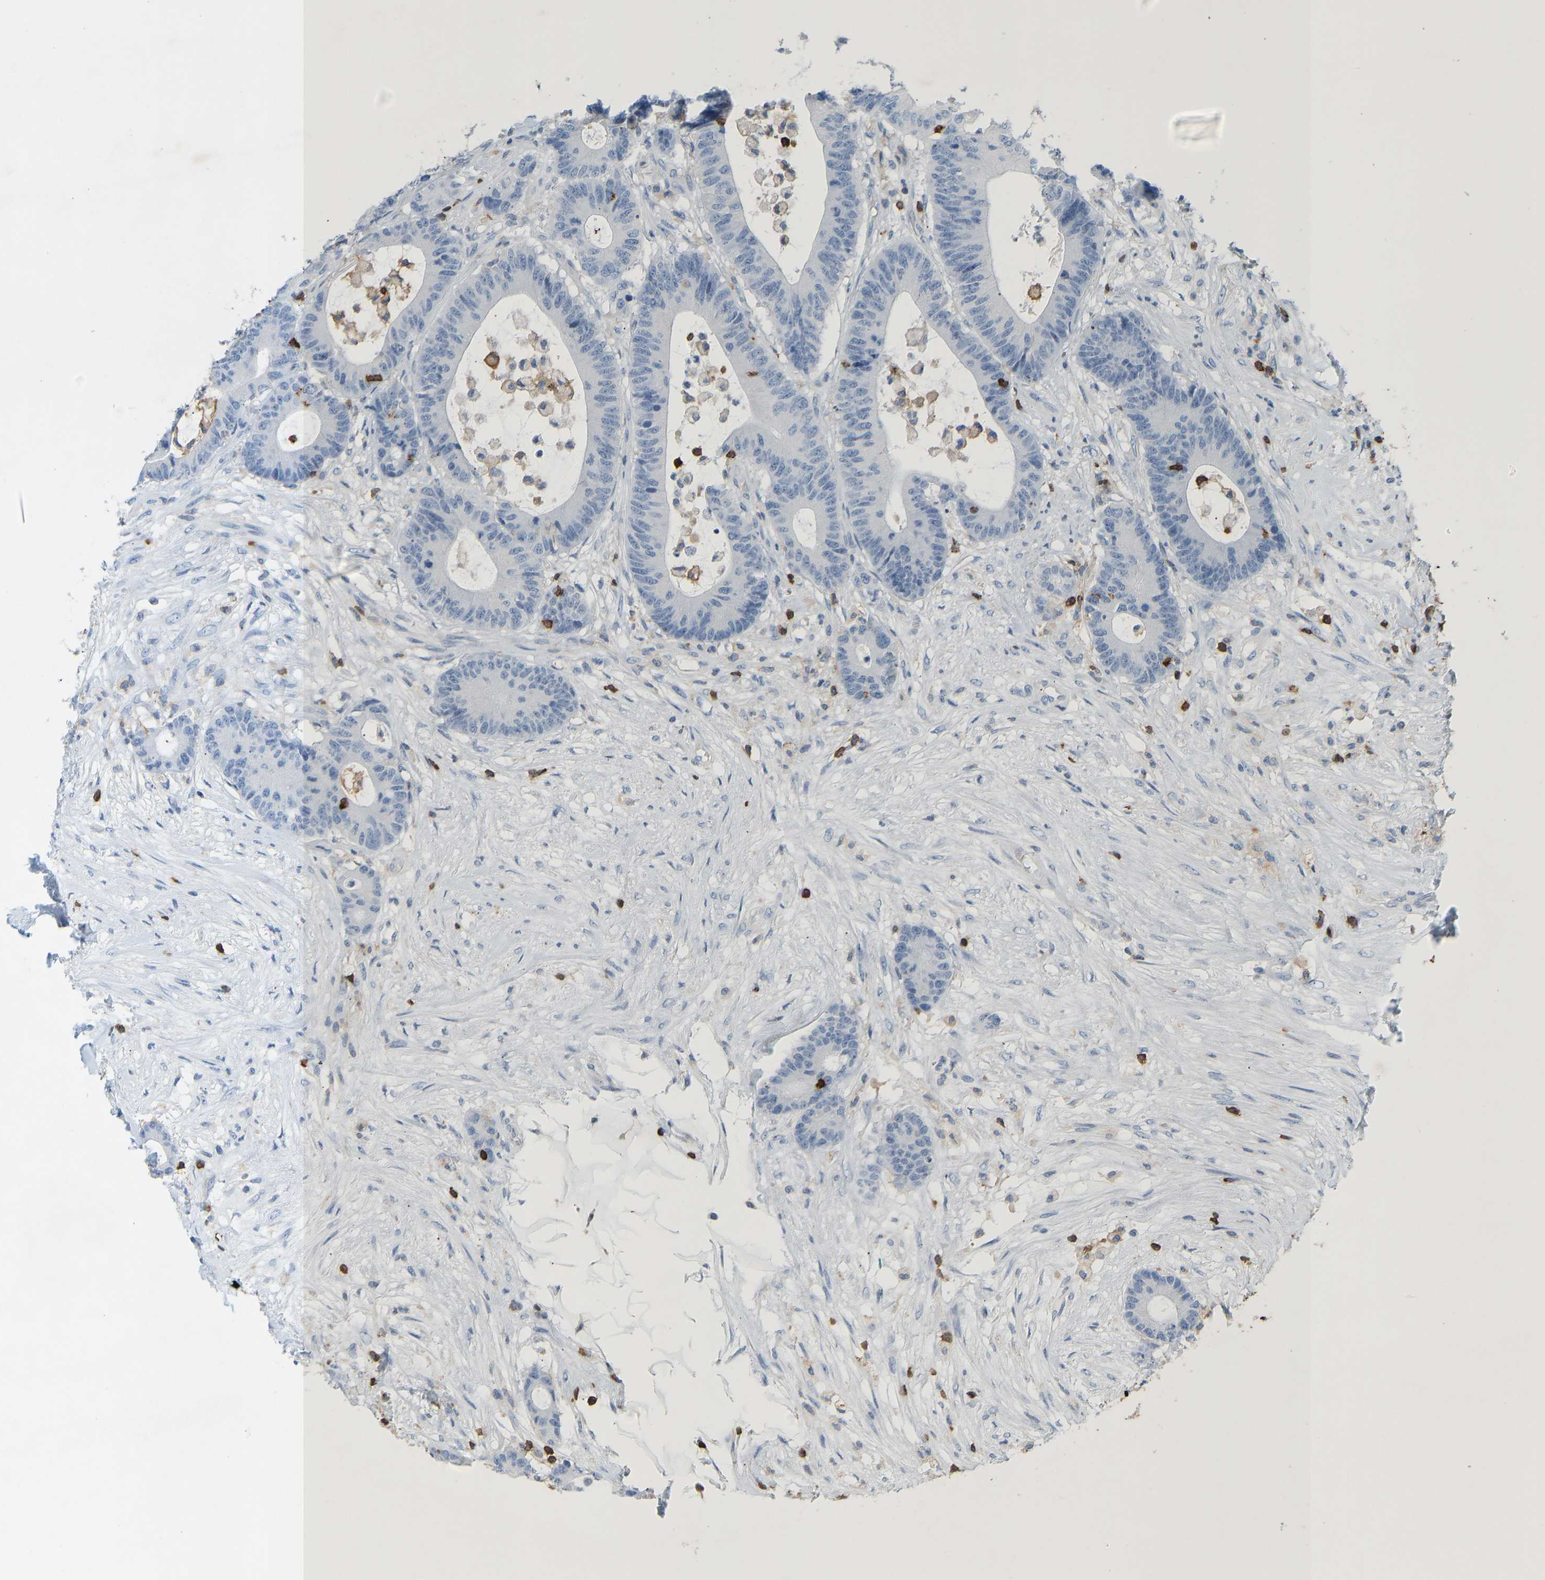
{"staining": {"intensity": "negative", "quantity": "none", "location": "none"}, "tissue": "colorectal cancer", "cell_type": "Tumor cells", "image_type": "cancer", "snomed": [{"axis": "morphology", "description": "Adenocarcinoma, NOS"}, {"axis": "topography", "description": "Colon"}], "caption": "This is an immunohistochemistry (IHC) photomicrograph of colorectal adenocarcinoma. There is no staining in tumor cells.", "gene": "EVL", "patient": {"sex": "female", "age": 84}}